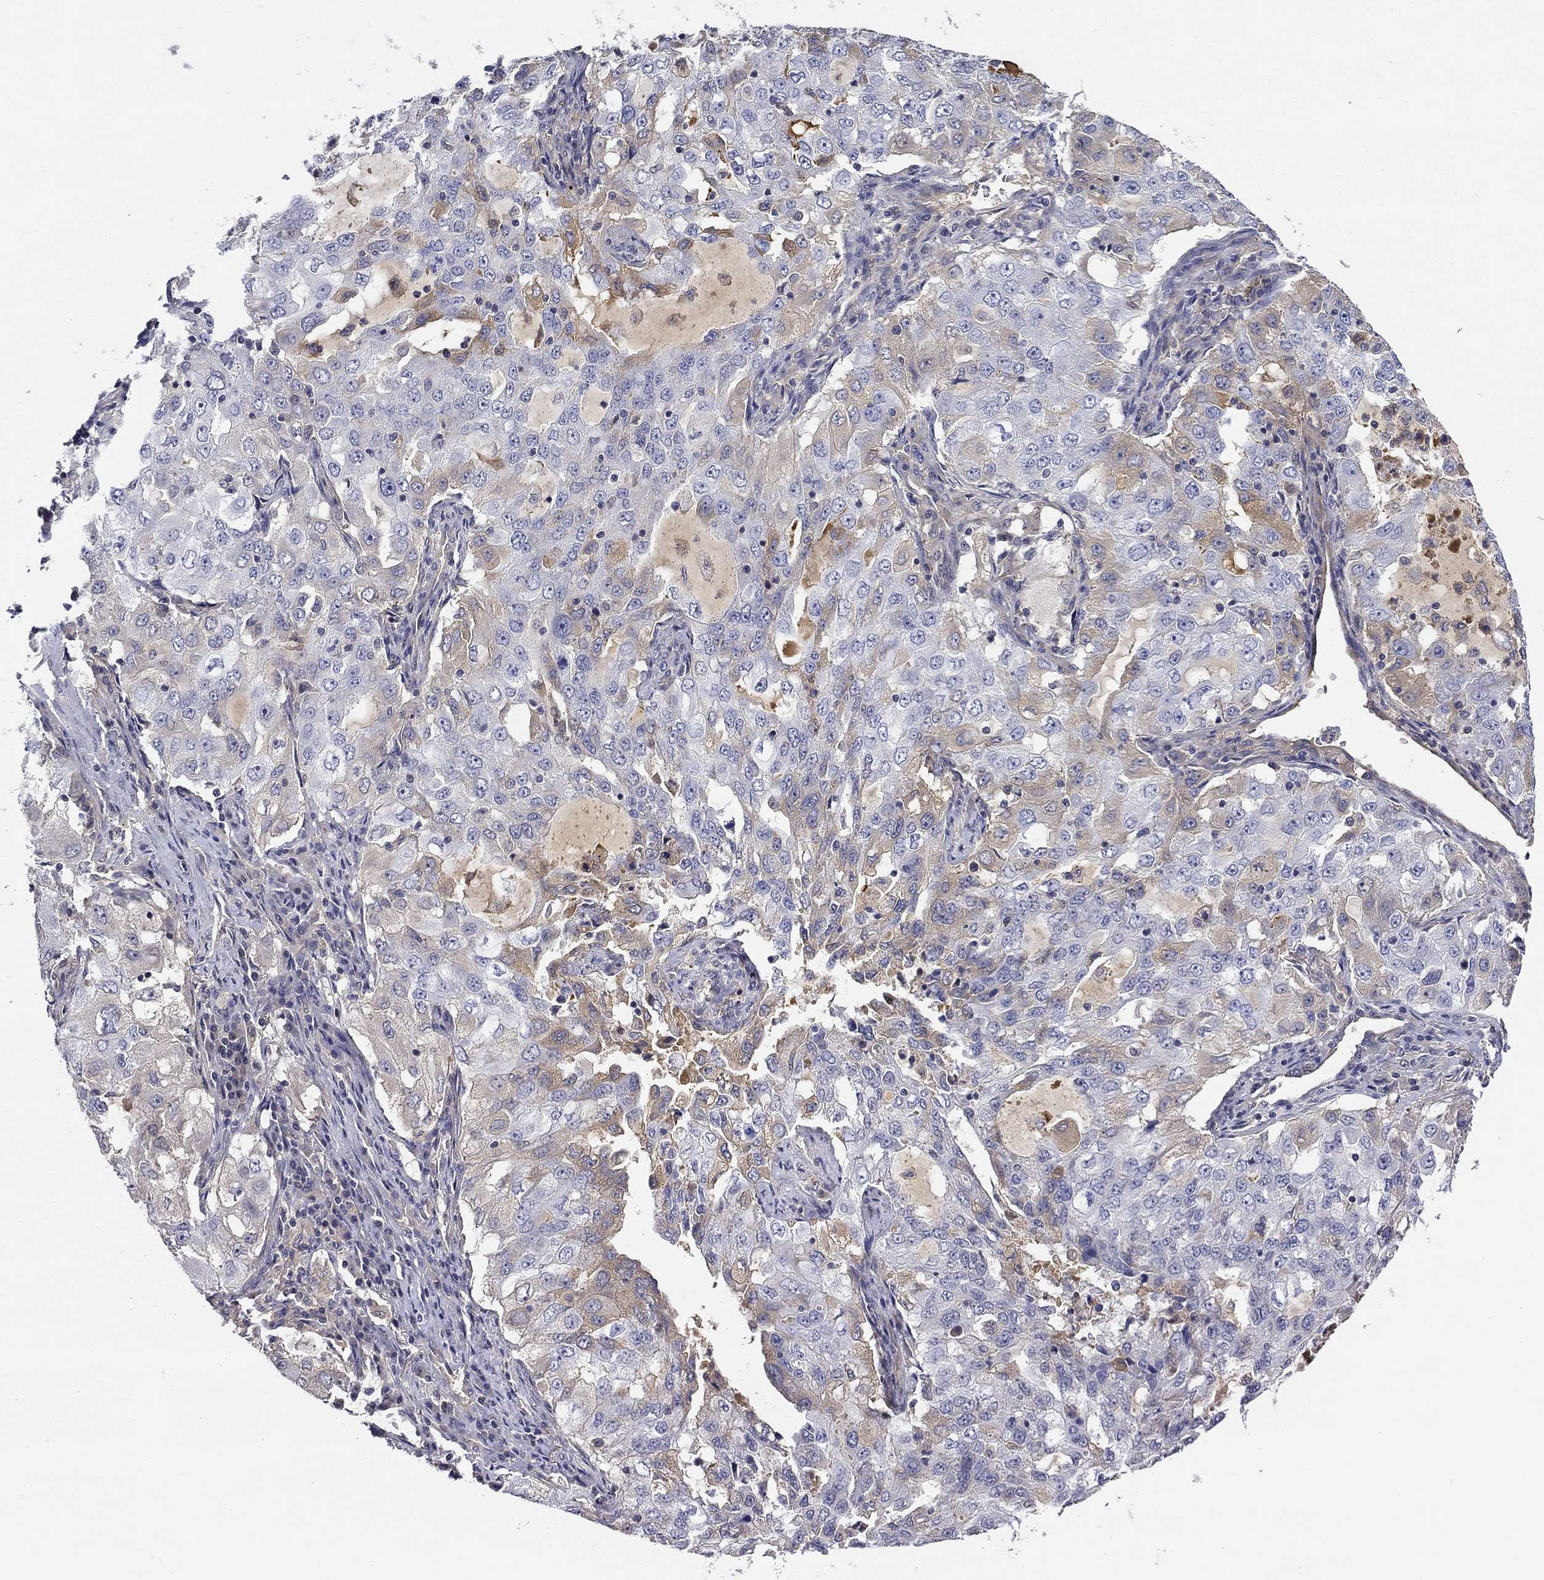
{"staining": {"intensity": "weak", "quantity": "<25%", "location": "cytoplasmic/membranous"}, "tissue": "lung cancer", "cell_type": "Tumor cells", "image_type": "cancer", "snomed": [{"axis": "morphology", "description": "Adenocarcinoma, NOS"}, {"axis": "topography", "description": "Lung"}], "caption": "The histopathology image exhibits no significant staining in tumor cells of lung cancer.", "gene": "DDTL", "patient": {"sex": "female", "age": 61}}